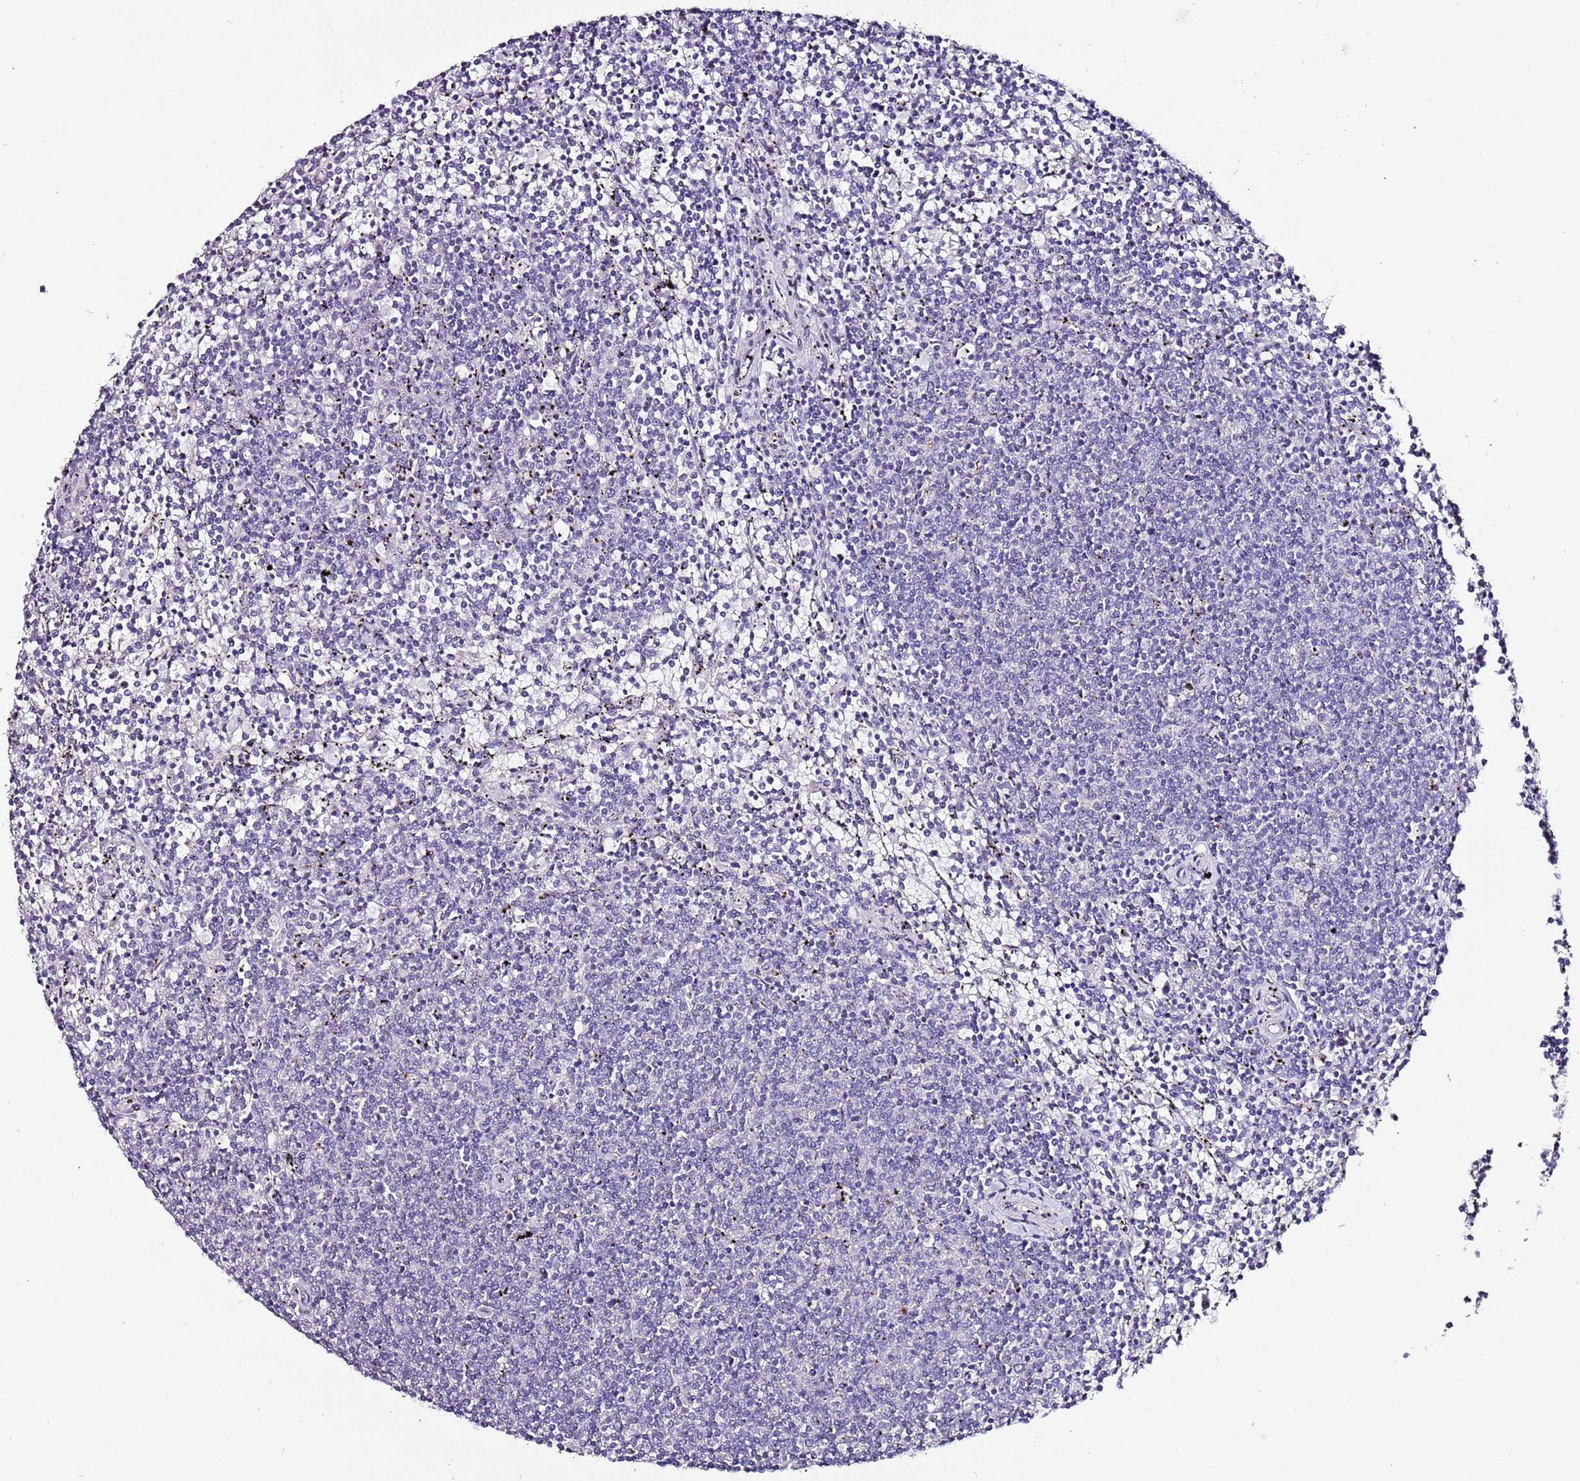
{"staining": {"intensity": "negative", "quantity": "none", "location": "none"}, "tissue": "lymphoma", "cell_type": "Tumor cells", "image_type": "cancer", "snomed": [{"axis": "morphology", "description": "Malignant lymphoma, non-Hodgkin's type, Low grade"}, {"axis": "topography", "description": "Spleen"}], "caption": "This is a image of IHC staining of malignant lymphoma, non-Hodgkin's type (low-grade), which shows no expression in tumor cells.", "gene": "FAM20A", "patient": {"sex": "female", "age": 50}}